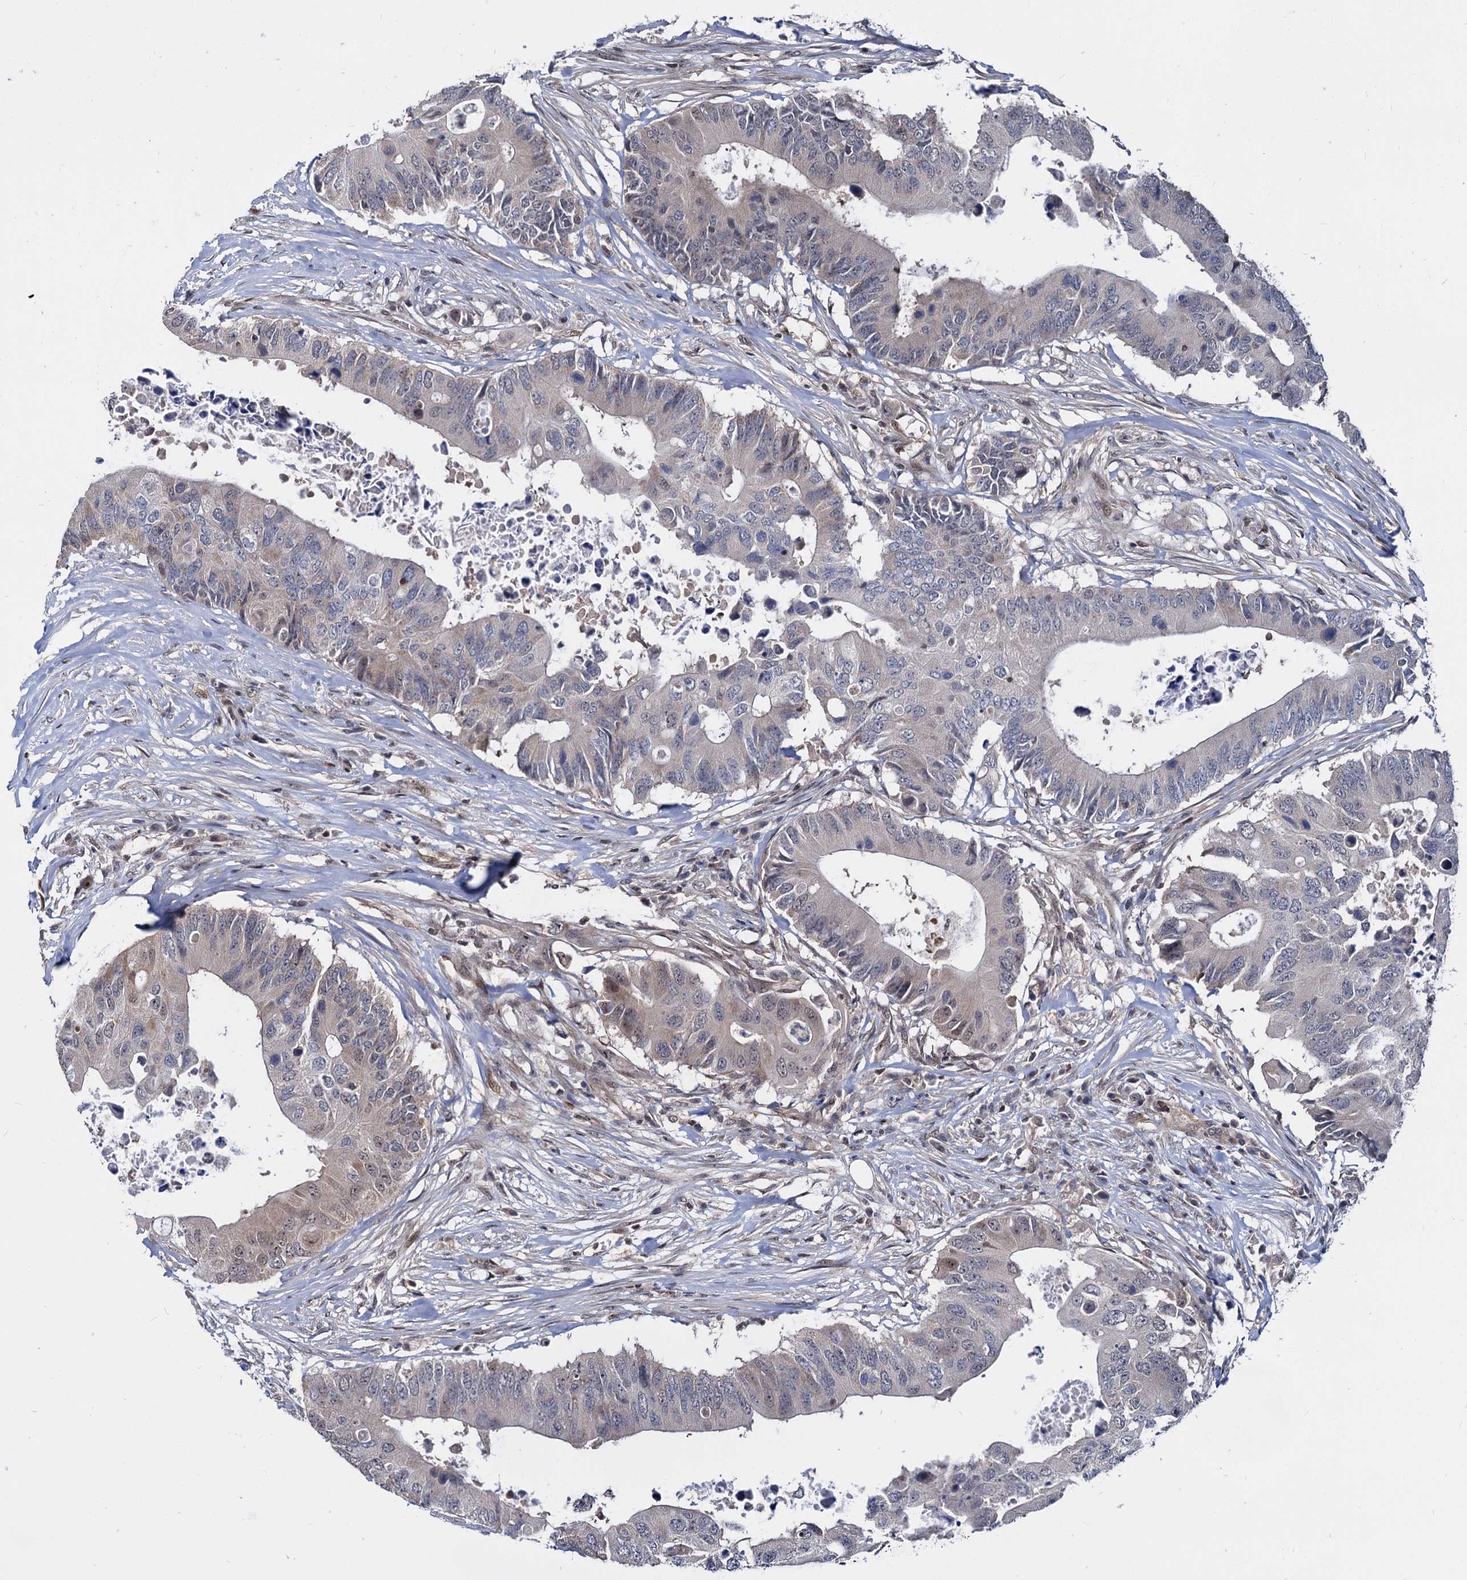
{"staining": {"intensity": "weak", "quantity": "<25%", "location": "nuclear"}, "tissue": "colorectal cancer", "cell_type": "Tumor cells", "image_type": "cancer", "snomed": [{"axis": "morphology", "description": "Adenocarcinoma, NOS"}, {"axis": "topography", "description": "Colon"}], "caption": "This image is of adenocarcinoma (colorectal) stained with immunohistochemistry to label a protein in brown with the nuclei are counter-stained blue. There is no positivity in tumor cells. (Stains: DAB immunohistochemistry (IHC) with hematoxylin counter stain, Microscopy: brightfield microscopy at high magnification).", "gene": "UBLCP1", "patient": {"sex": "male", "age": 71}}